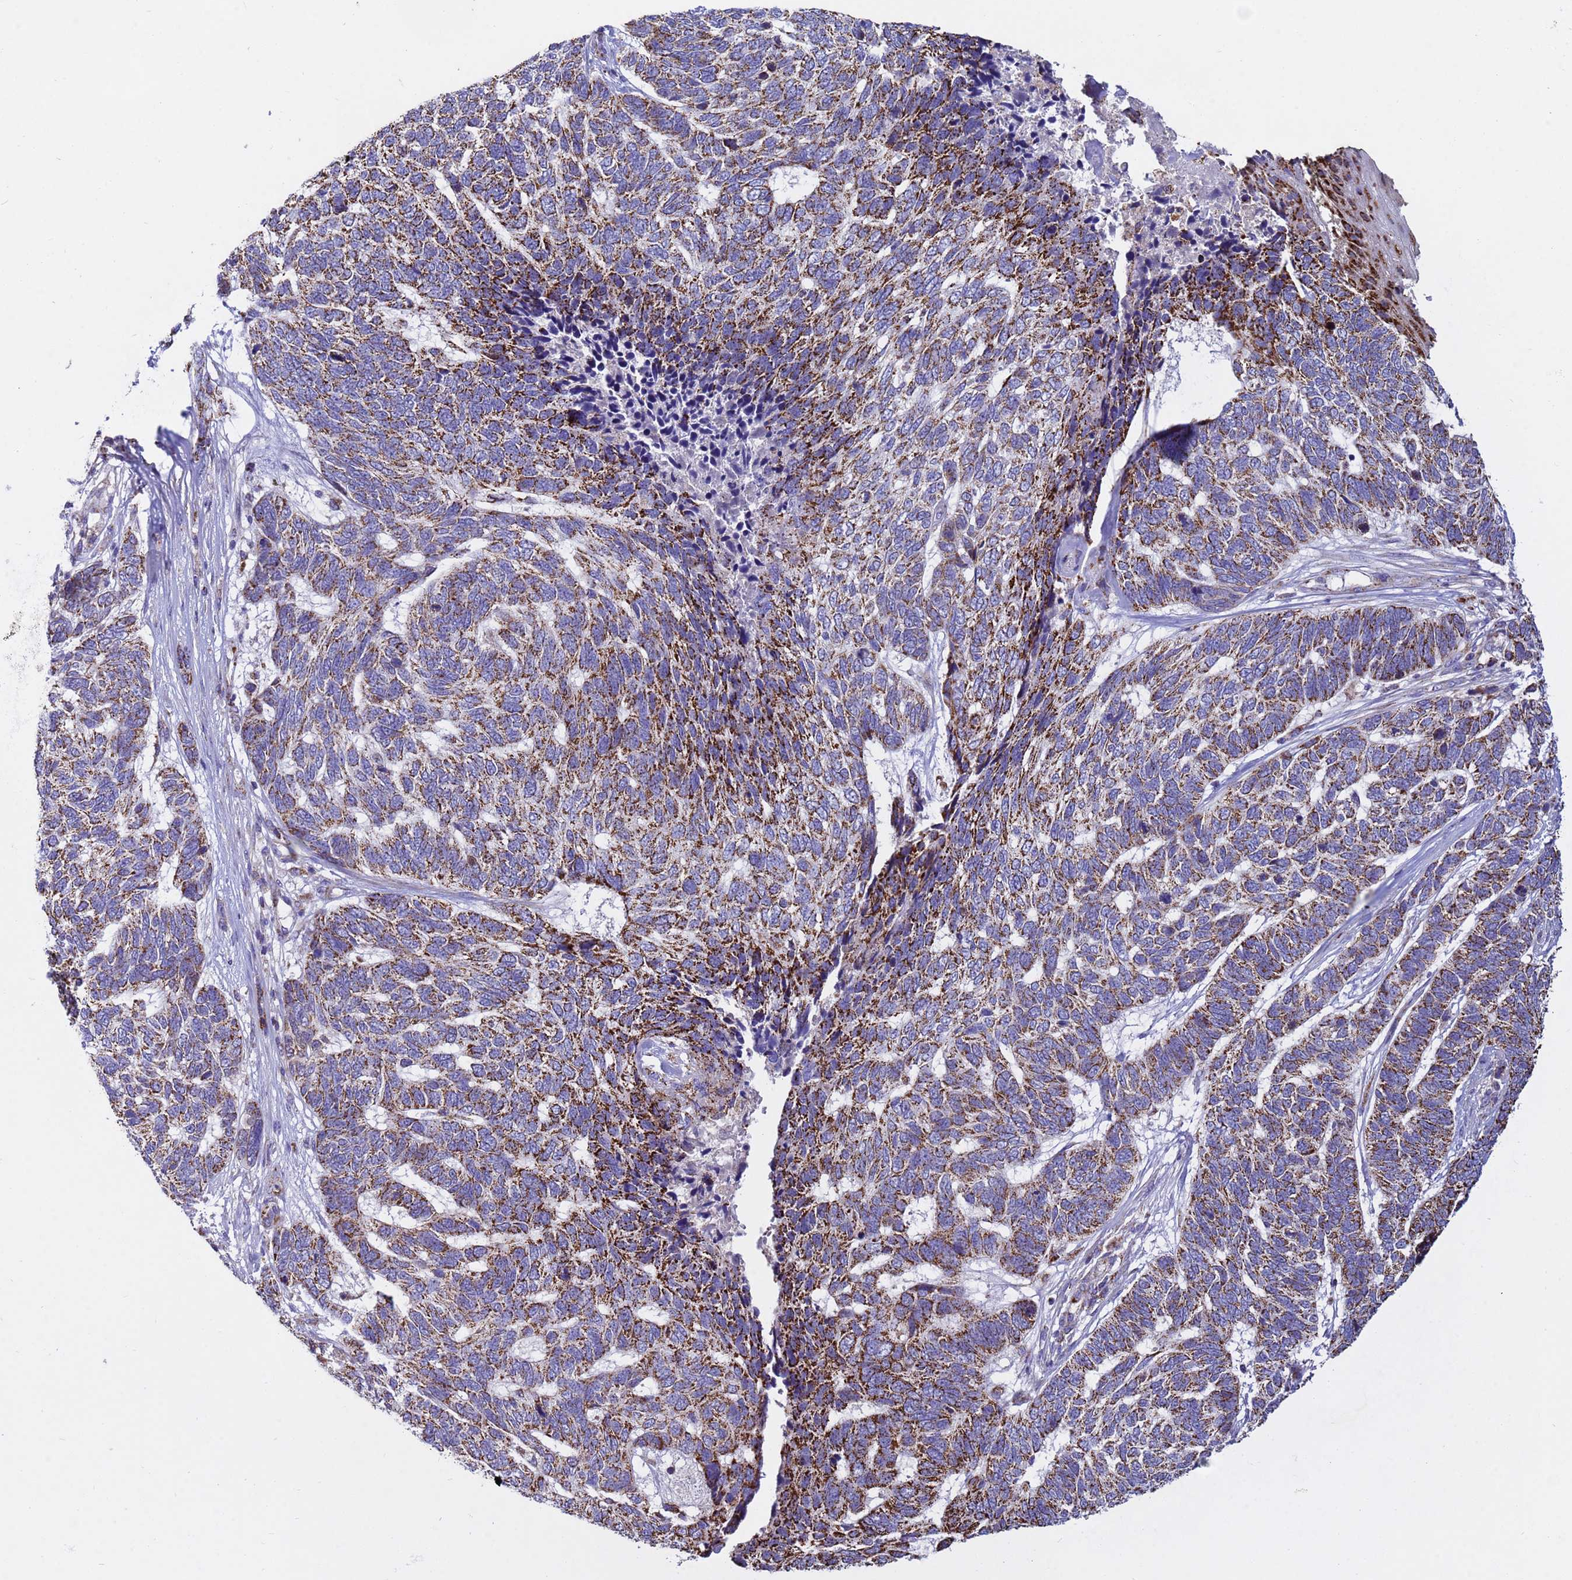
{"staining": {"intensity": "strong", "quantity": ">75%", "location": "cytoplasmic/membranous"}, "tissue": "skin cancer", "cell_type": "Tumor cells", "image_type": "cancer", "snomed": [{"axis": "morphology", "description": "Basal cell carcinoma"}, {"axis": "topography", "description": "Skin"}], "caption": "IHC histopathology image of human skin cancer stained for a protein (brown), which exhibits high levels of strong cytoplasmic/membranous staining in approximately >75% of tumor cells.", "gene": "TUBGCP3", "patient": {"sex": "female", "age": 65}}